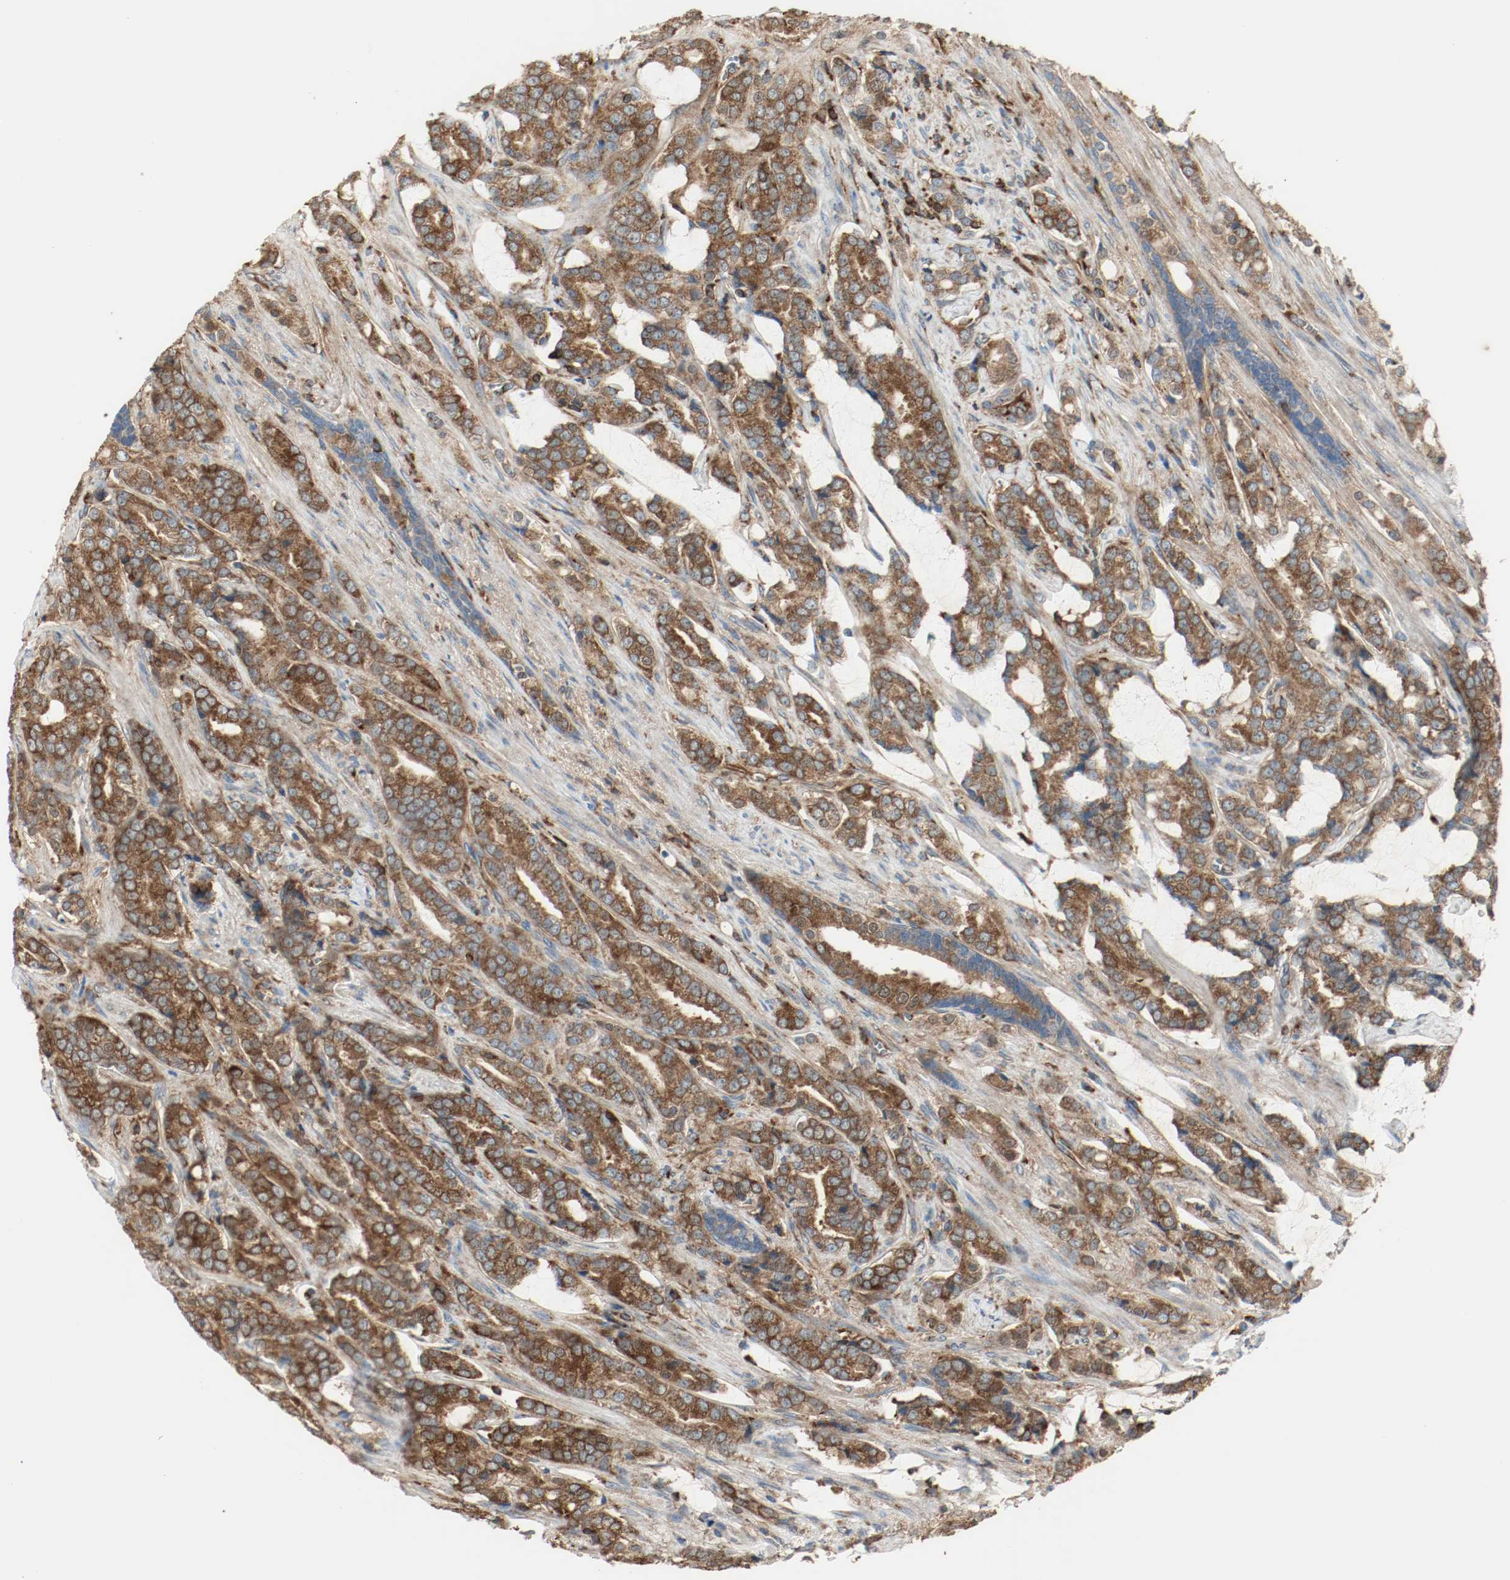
{"staining": {"intensity": "strong", "quantity": ">75%", "location": "cytoplasmic/membranous"}, "tissue": "prostate cancer", "cell_type": "Tumor cells", "image_type": "cancer", "snomed": [{"axis": "morphology", "description": "Adenocarcinoma, Low grade"}, {"axis": "topography", "description": "Prostate"}], "caption": "The image displays staining of adenocarcinoma (low-grade) (prostate), revealing strong cytoplasmic/membranous protein expression (brown color) within tumor cells.", "gene": "PLCG1", "patient": {"sex": "male", "age": 58}}